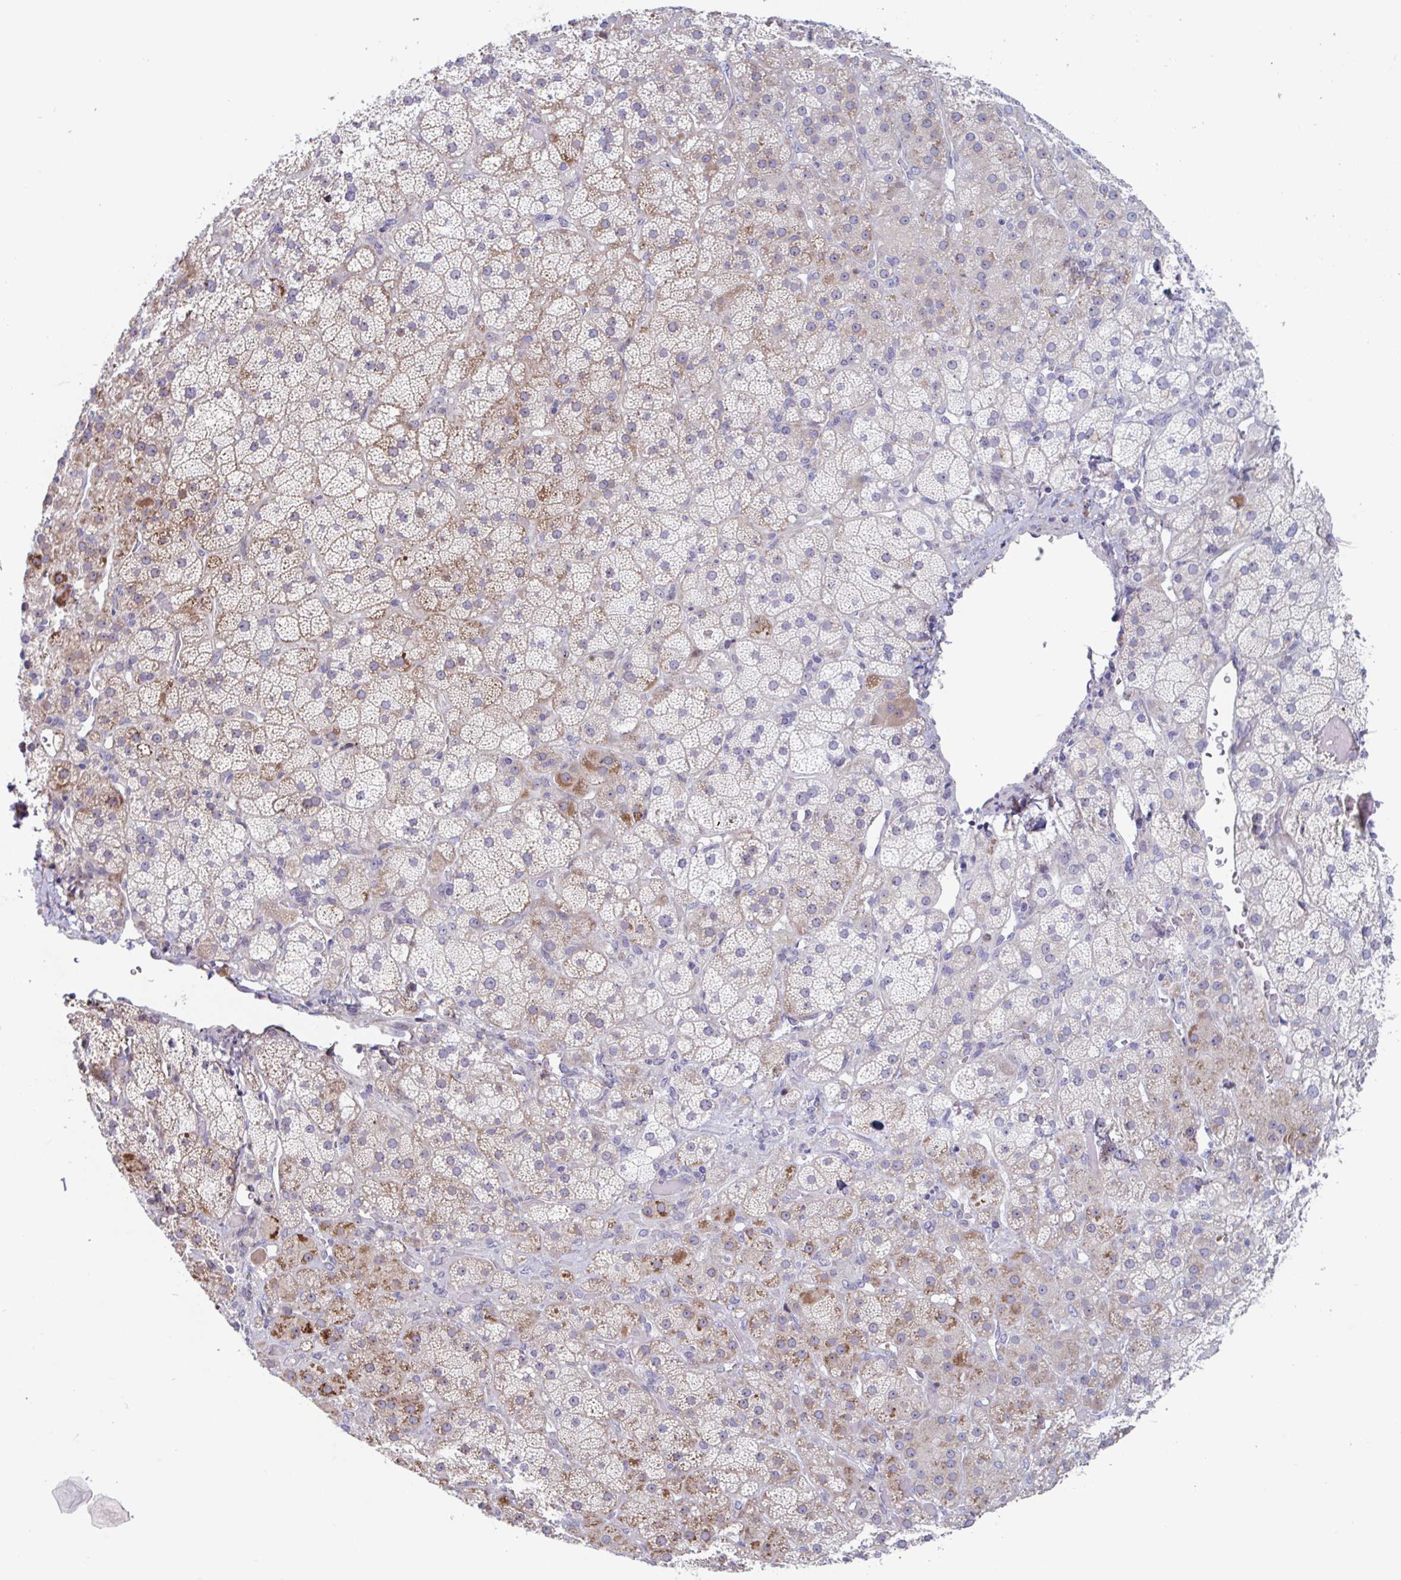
{"staining": {"intensity": "moderate", "quantity": "25%-75%", "location": "cytoplasmic/membranous"}, "tissue": "adrenal gland", "cell_type": "Glandular cells", "image_type": "normal", "snomed": [{"axis": "morphology", "description": "Normal tissue, NOS"}, {"axis": "topography", "description": "Adrenal gland"}], "caption": "Immunohistochemical staining of benign human adrenal gland exhibits 25%-75% levels of moderate cytoplasmic/membranous protein staining in about 25%-75% of glandular cells.", "gene": "DUXA", "patient": {"sex": "male", "age": 57}}